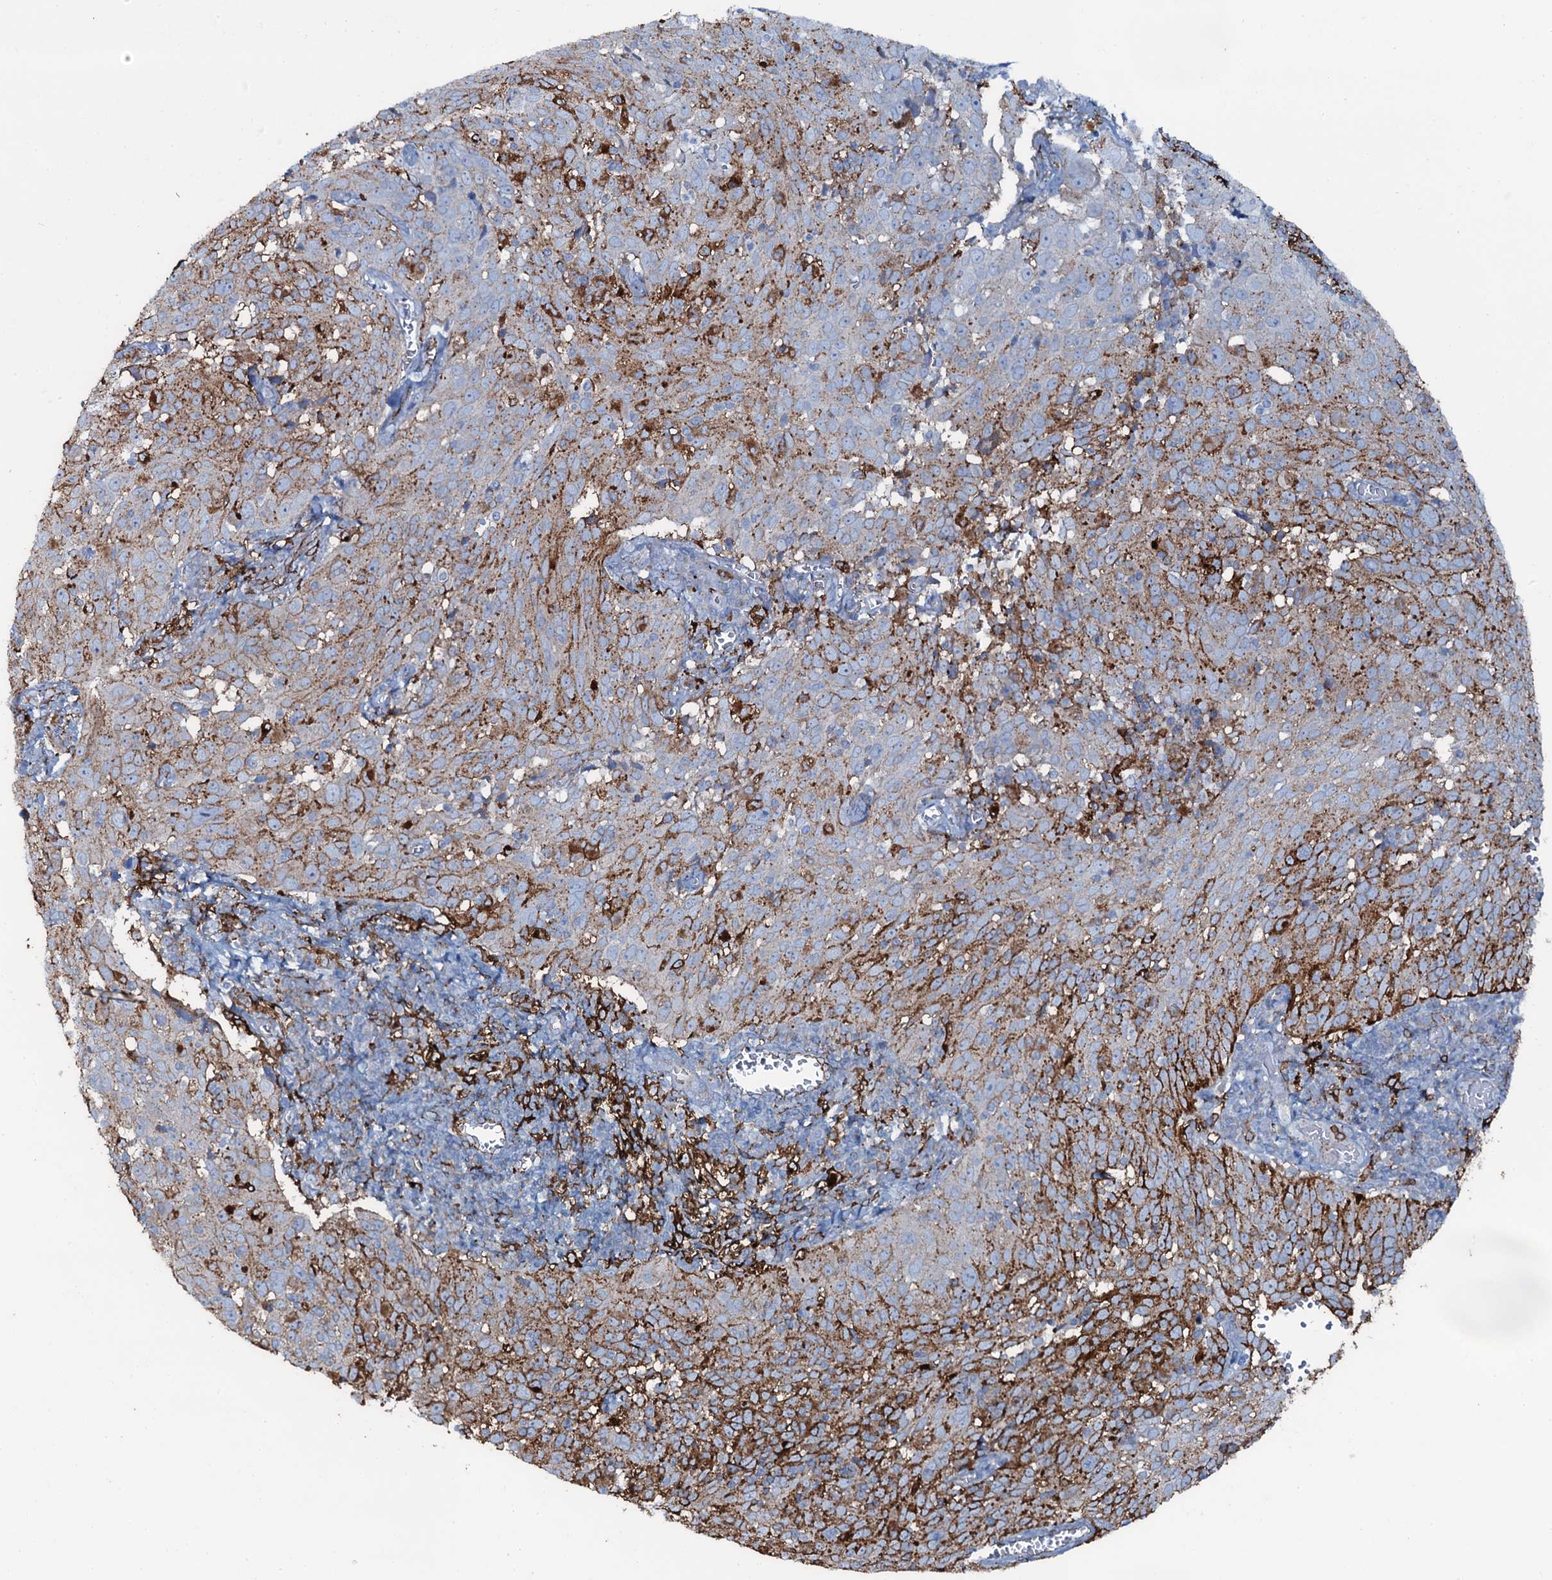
{"staining": {"intensity": "moderate", "quantity": "25%-75%", "location": "cytoplasmic/membranous"}, "tissue": "cervical cancer", "cell_type": "Tumor cells", "image_type": "cancer", "snomed": [{"axis": "morphology", "description": "Squamous cell carcinoma, NOS"}, {"axis": "topography", "description": "Cervix"}], "caption": "Immunohistochemical staining of cervical squamous cell carcinoma exhibits medium levels of moderate cytoplasmic/membranous protein positivity in approximately 25%-75% of tumor cells. (brown staining indicates protein expression, while blue staining denotes nuclei).", "gene": "OSBPL2", "patient": {"sex": "female", "age": 31}}